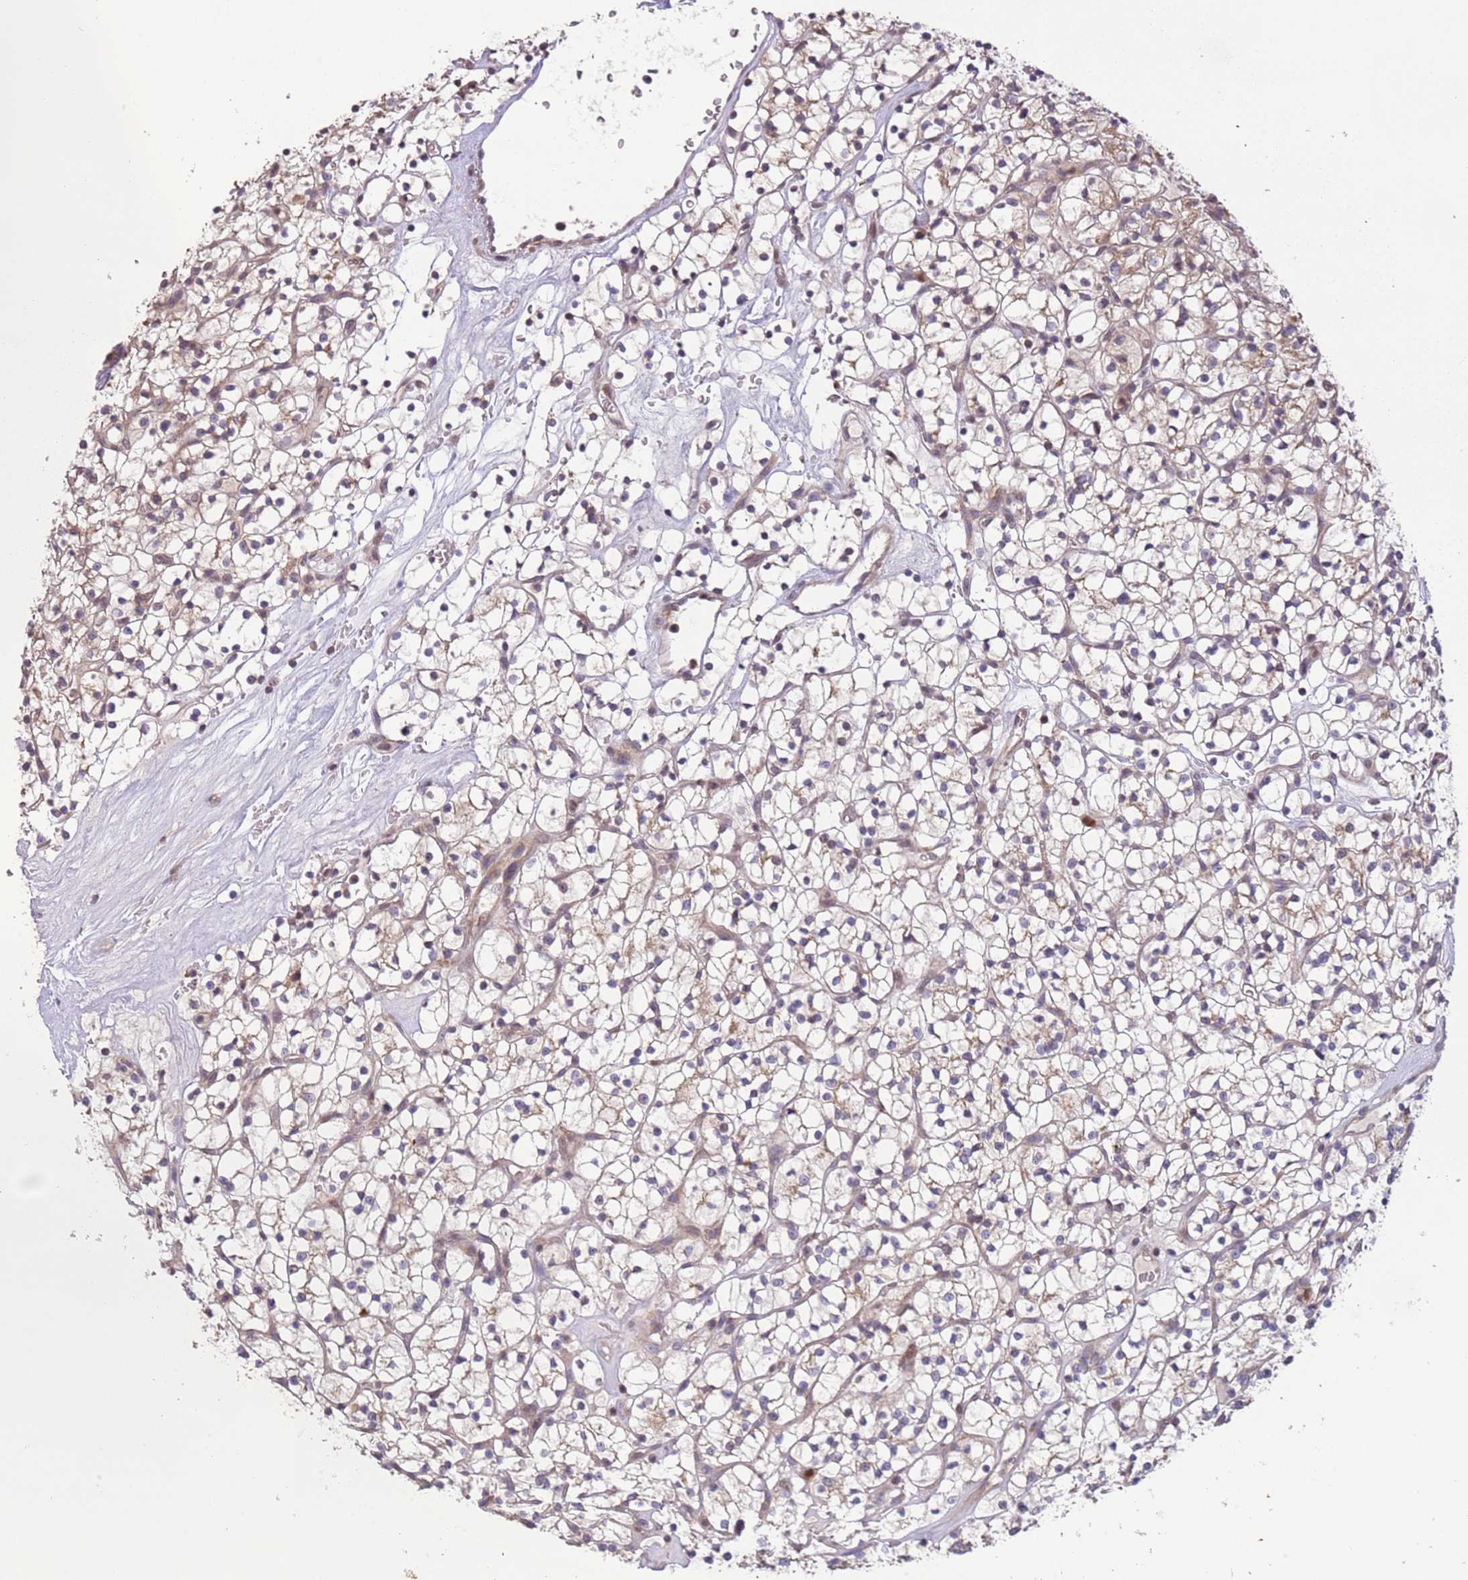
{"staining": {"intensity": "weak", "quantity": "<25%", "location": "cytoplasmic/membranous"}, "tissue": "renal cancer", "cell_type": "Tumor cells", "image_type": "cancer", "snomed": [{"axis": "morphology", "description": "Adenocarcinoma, NOS"}, {"axis": "topography", "description": "Kidney"}], "caption": "The photomicrograph displays no significant positivity in tumor cells of adenocarcinoma (renal).", "gene": "SLC16A4", "patient": {"sex": "female", "age": 64}}